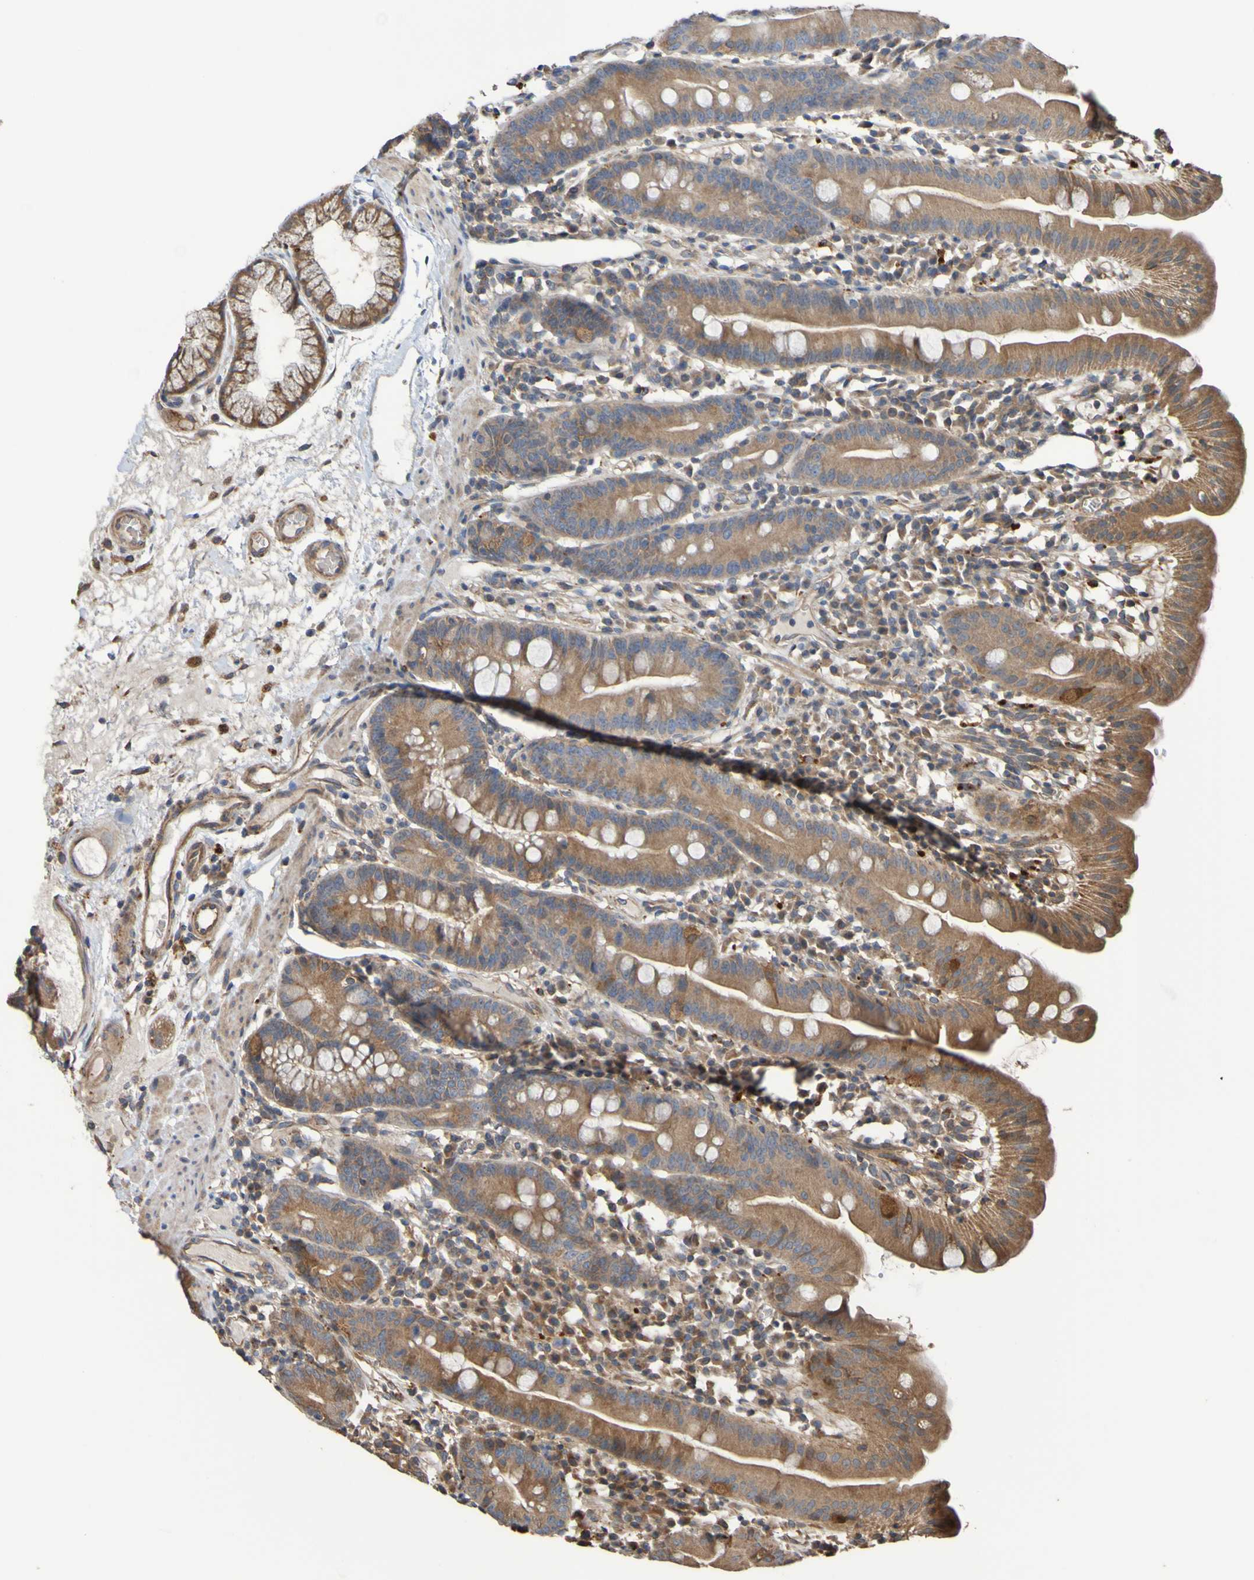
{"staining": {"intensity": "moderate", "quantity": ">75%", "location": "cytoplasmic/membranous"}, "tissue": "duodenum", "cell_type": "Glandular cells", "image_type": "normal", "snomed": [{"axis": "morphology", "description": "Normal tissue, NOS"}, {"axis": "topography", "description": "Duodenum"}], "caption": "A high-resolution photomicrograph shows IHC staining of benign duodenum, which reveals moderate cytoplasmic/membranous positivity in approximately >75% of glandular cells. Using DAB (brown) and hematoxylin (blue) stains, captured at high magnification using brightfield microscopy.", "gene": "UCN", "patient": {"sex": "male", "age": 50}}